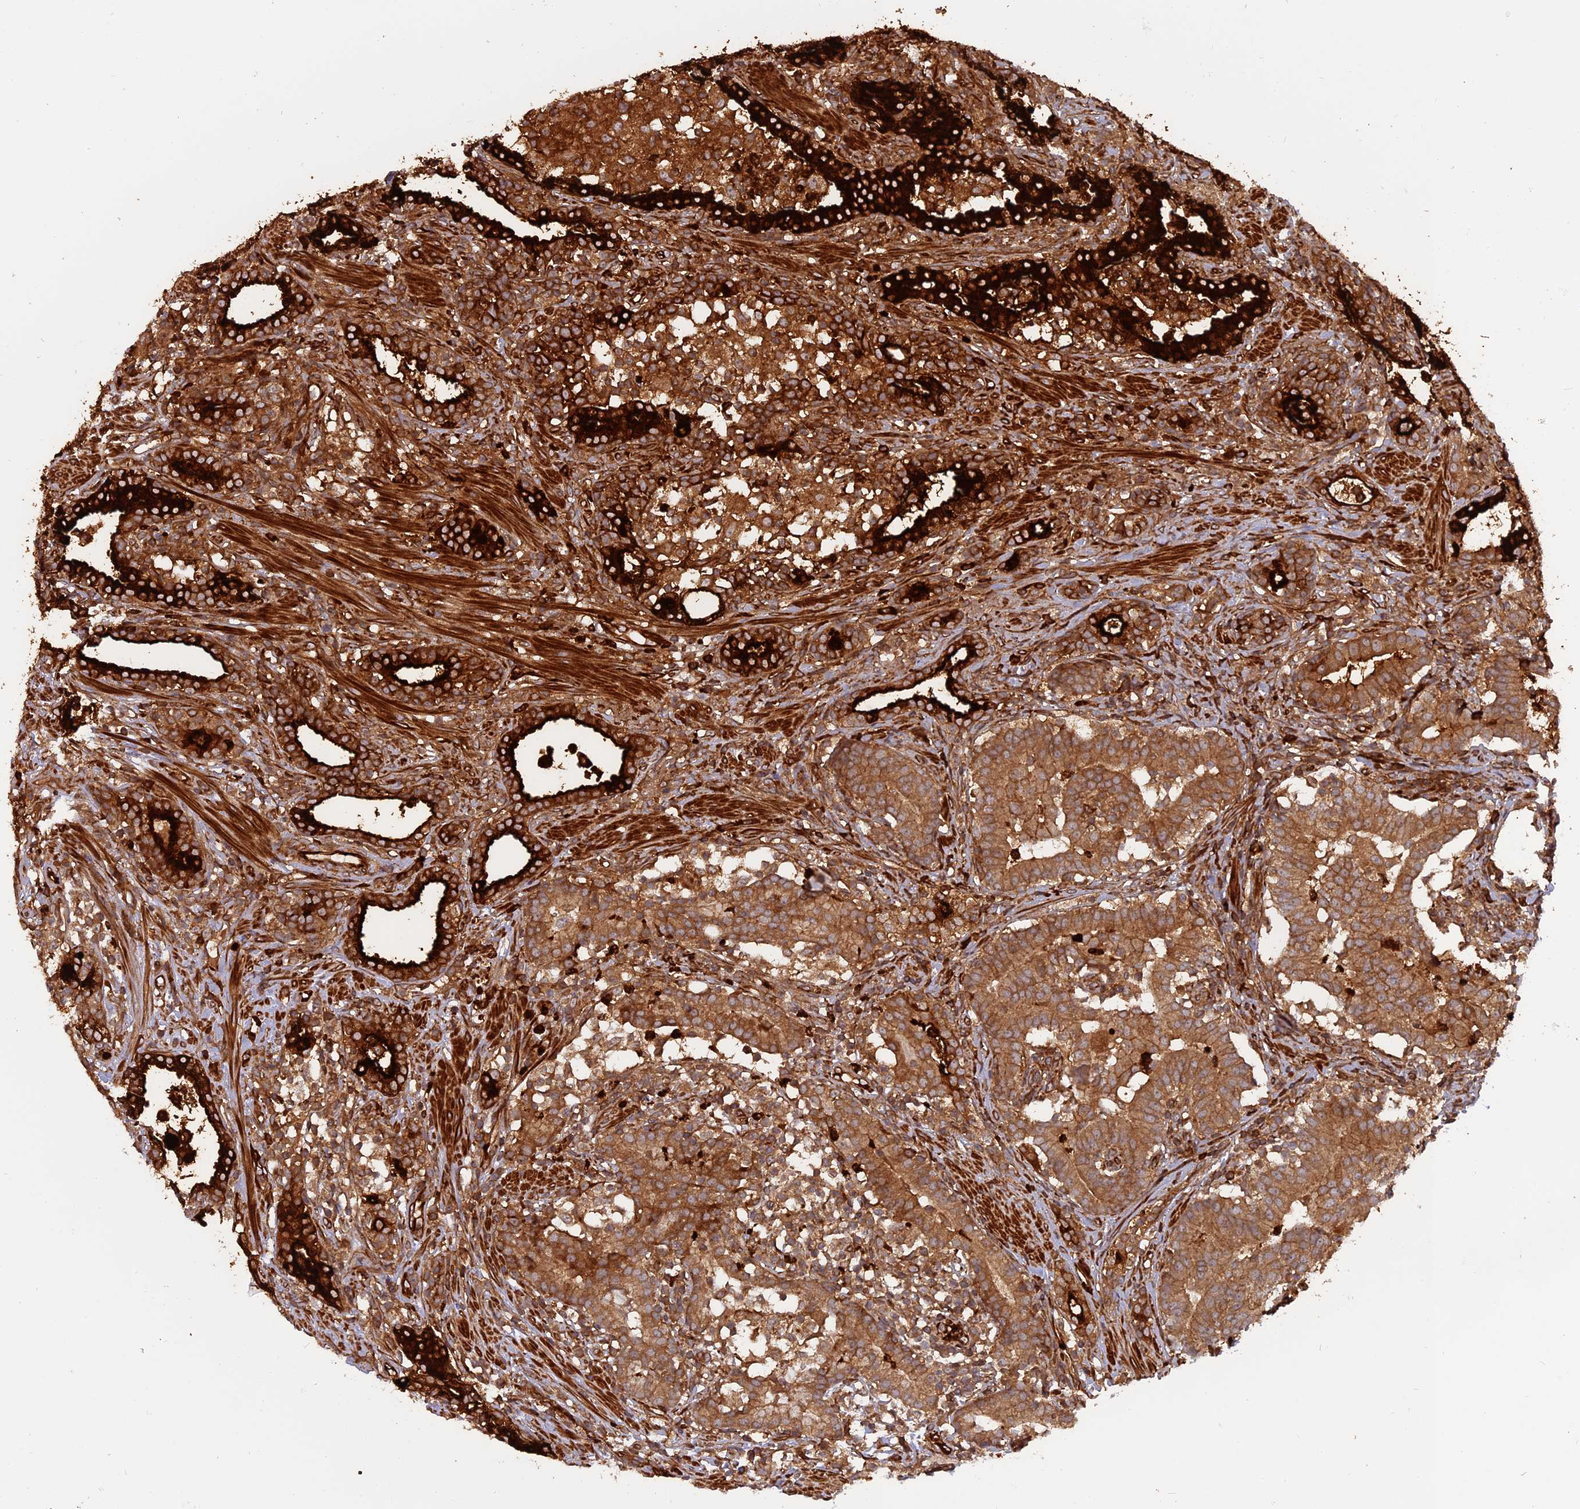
{"staining": {"intensity": "strong", "quantity": ">75%", "location": "cytoplasmic/membranous"}, "tissue": "prostate cancer", "cell_type": "Tumor cells", "image_type": "cancer", "snomed": [{"axis": "morphology", "description": "Adenocarcinoma, High grade"}, {"axis": "topography", "description": "Prostate"}], "caption": "A histopathology image showing strong cytoplasmic/membranous expression in approximately >75% of tumor cells in prostate cancer (adenocarcinoma (high-grade)), as visualized by brown immunohistochemical staining.", "gene": "PHLDB3", "patient": {"sex": "male", "age": 67}}